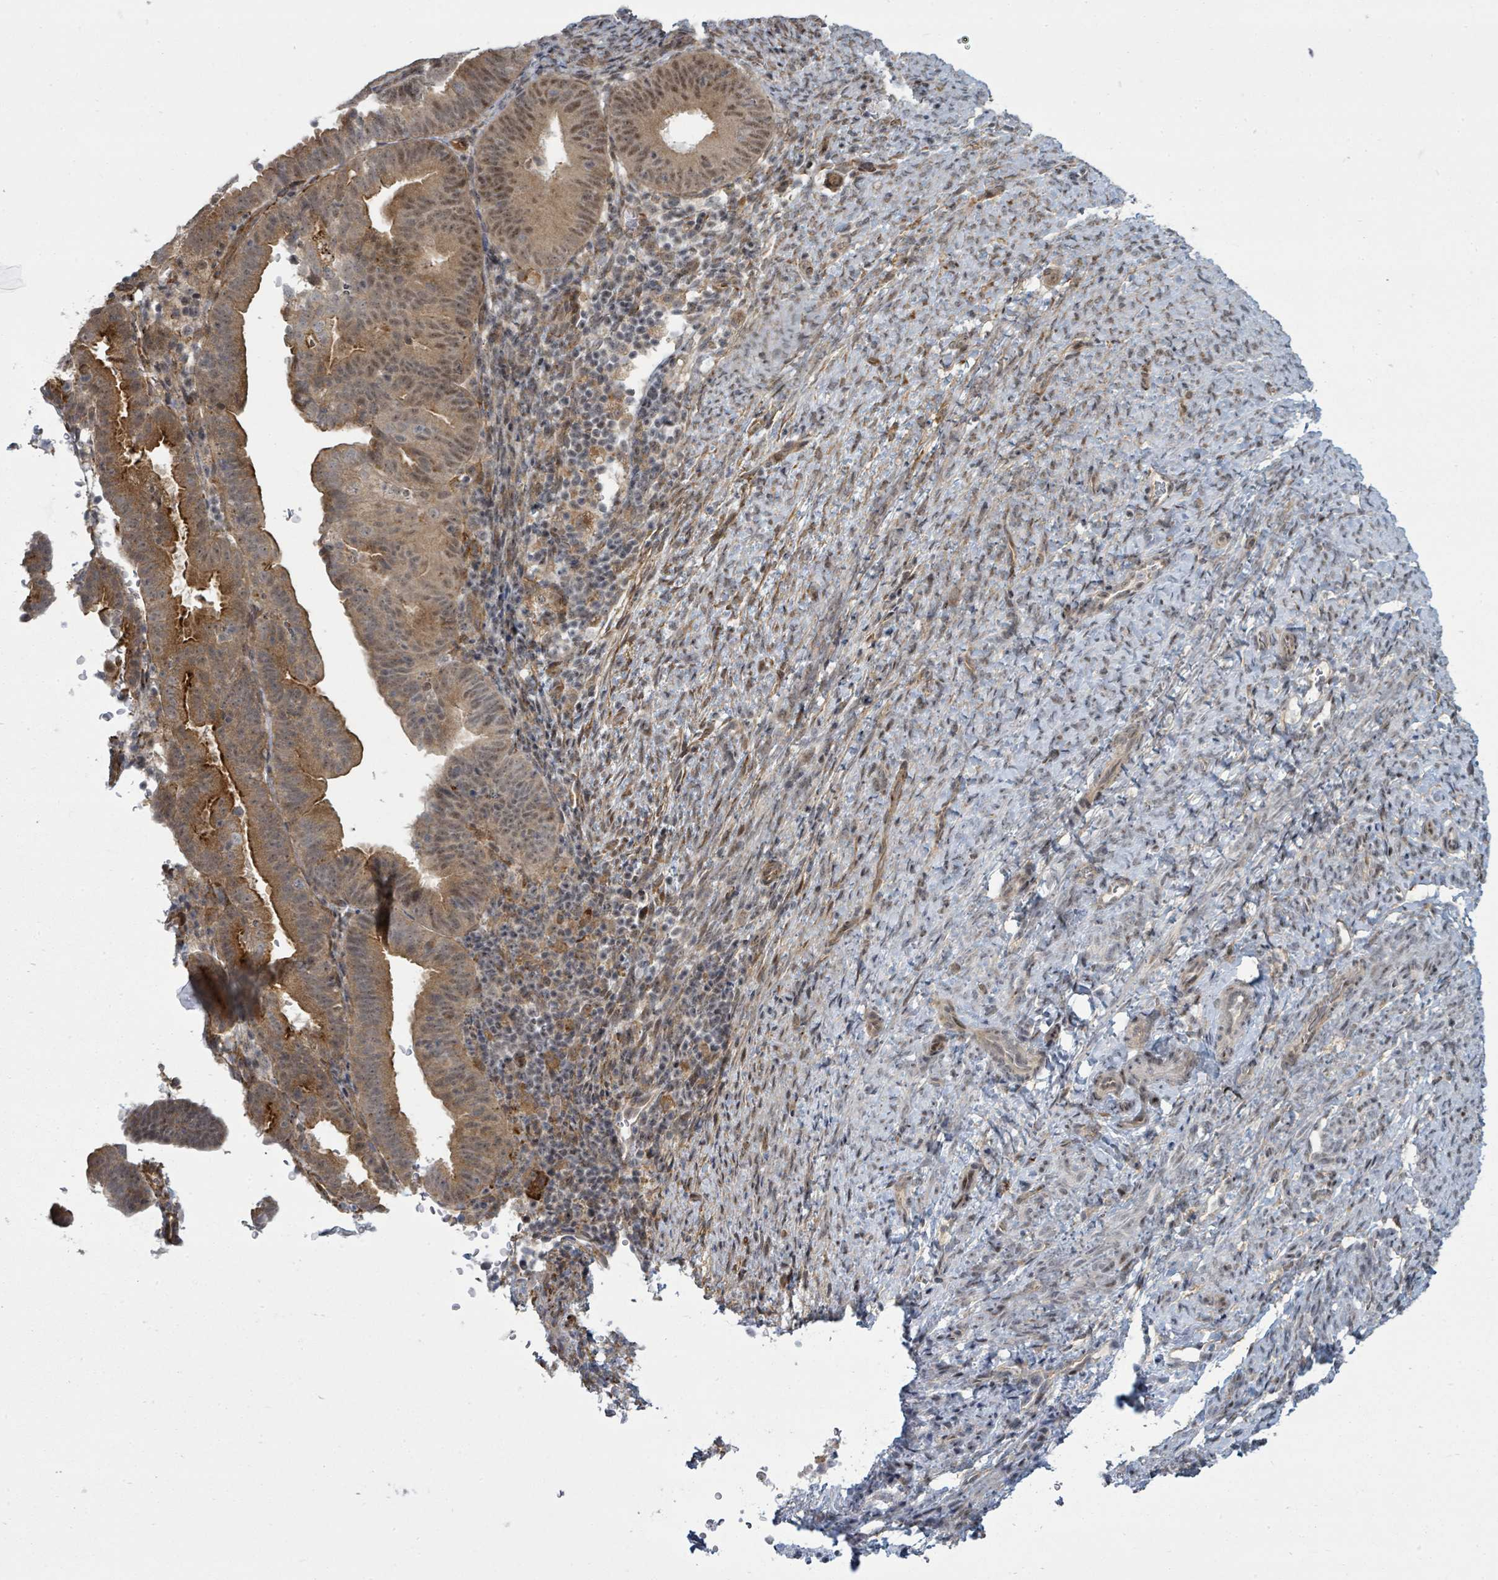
{"staining": {"intensity": "moderate", "quantity": ">75%", "location": "cytoplasmic/membranous,nuclear"}, "tissue": "endometrial cancer", "cell_type": "Tumor cells", "image_type": "cancer", "snomed": [{"axis": "morphology", "description": "Adenocarcinoma, NOS"}, {"axis": "topography", "description": "Endometrium"}], "caption": "A micrograph of endometrial cancer (adenocarcinoma) stained for a protein exhibits moderate cytoplasmic/membranous and nuclear brown staining in tumor cells.", "gene": "PSMG2", "patient": {"sex": "female", "age": 70}}